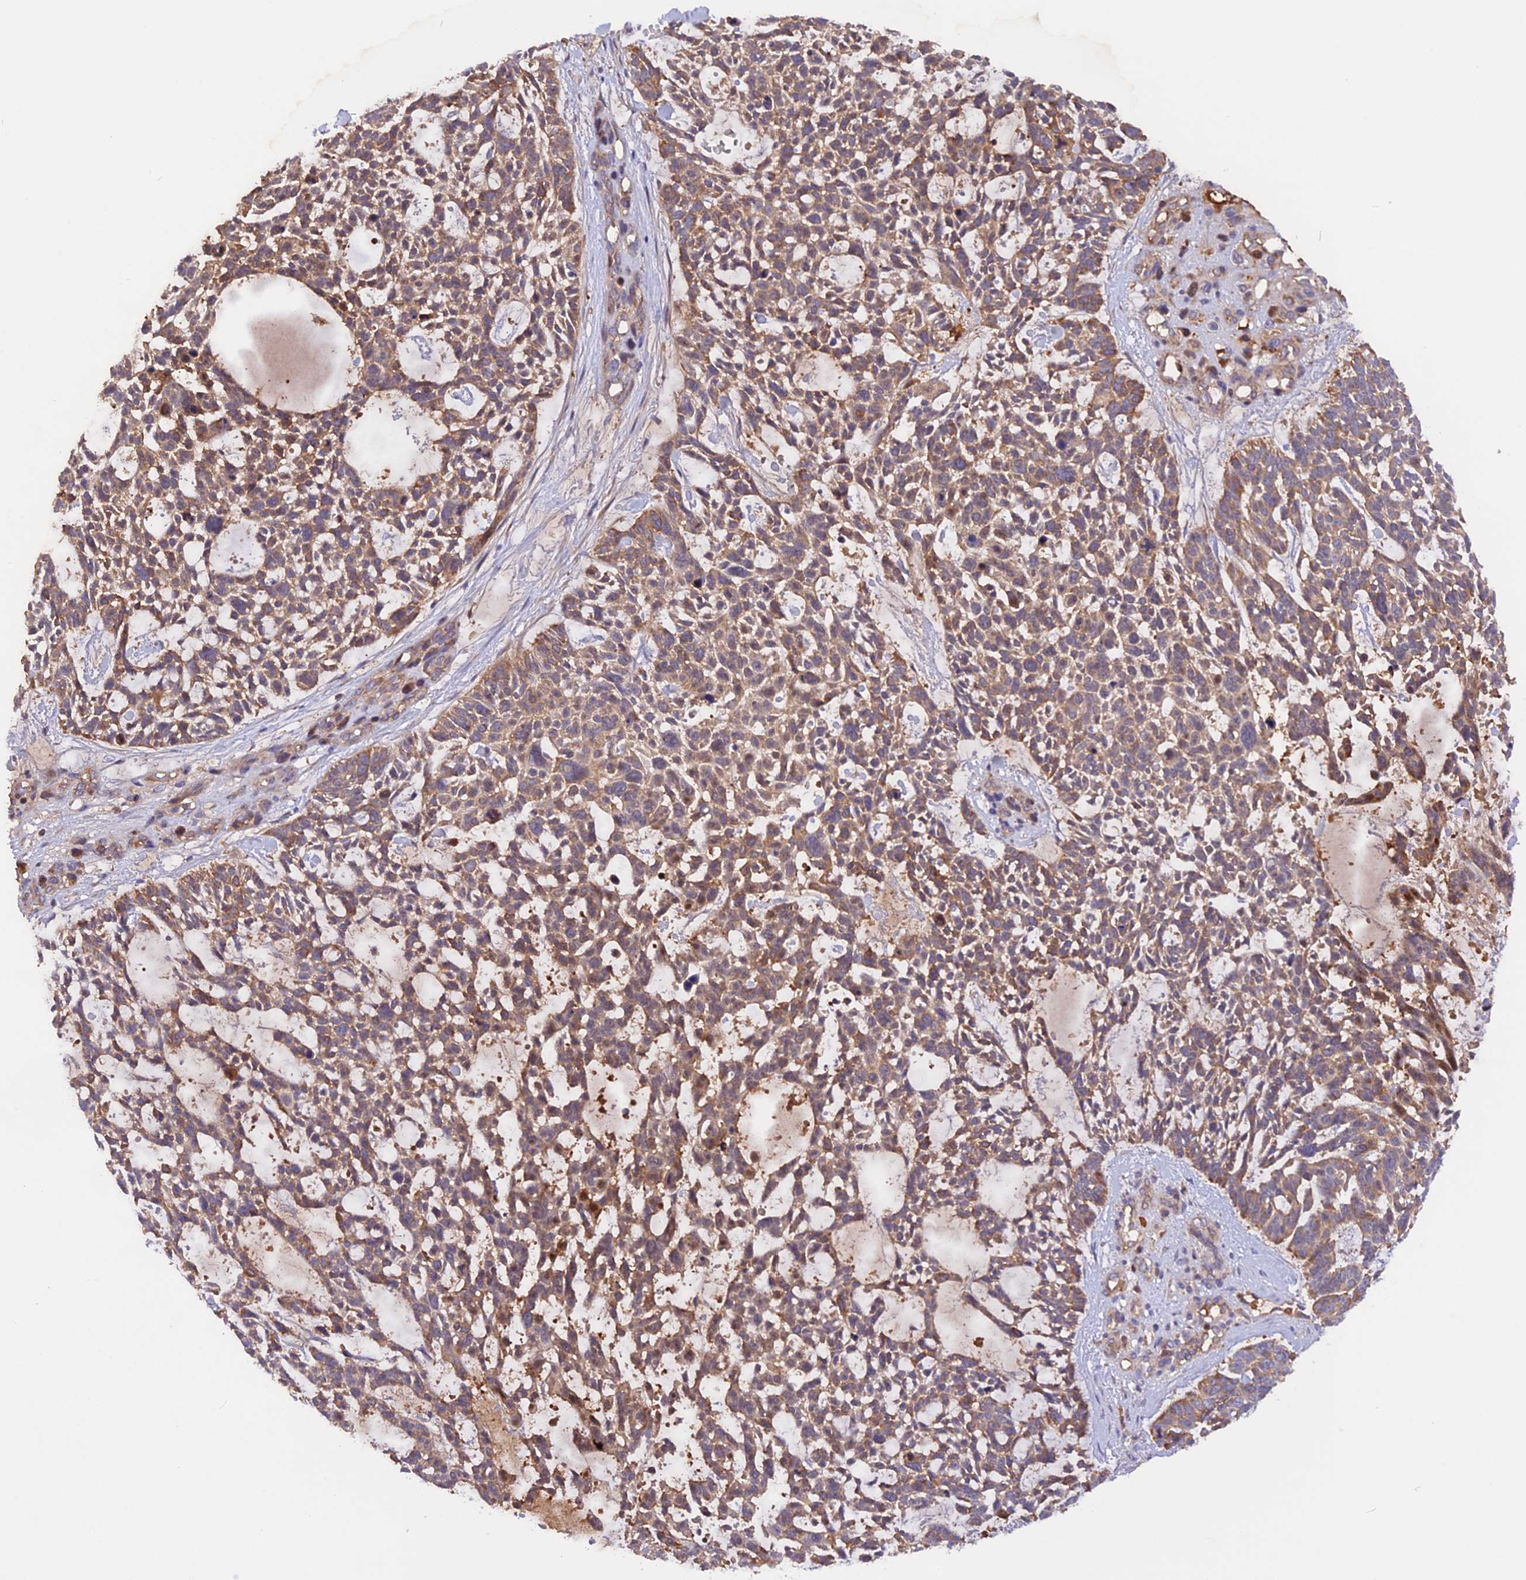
{"staining": {"intensity": "moderate", "quantity": "25%-75%", "location": "cytoplasmic/membranous"}, "tissue": "skin cancer", "cell_type": "Tumor cells", "image_type": "cancer", "snomed": [{"axis": "morphology", "description": "Basal cell carcinoma"}, {"axis": "topography", "description": "Skin"}], "caption": "Moderate cytoplasmic/membranous staining is identified in approximately 25%-75% of tumor cells in basal cell carcinoma (skin).", "gene": "MARK4", "patient": {"sex": "male", "age": 88}}